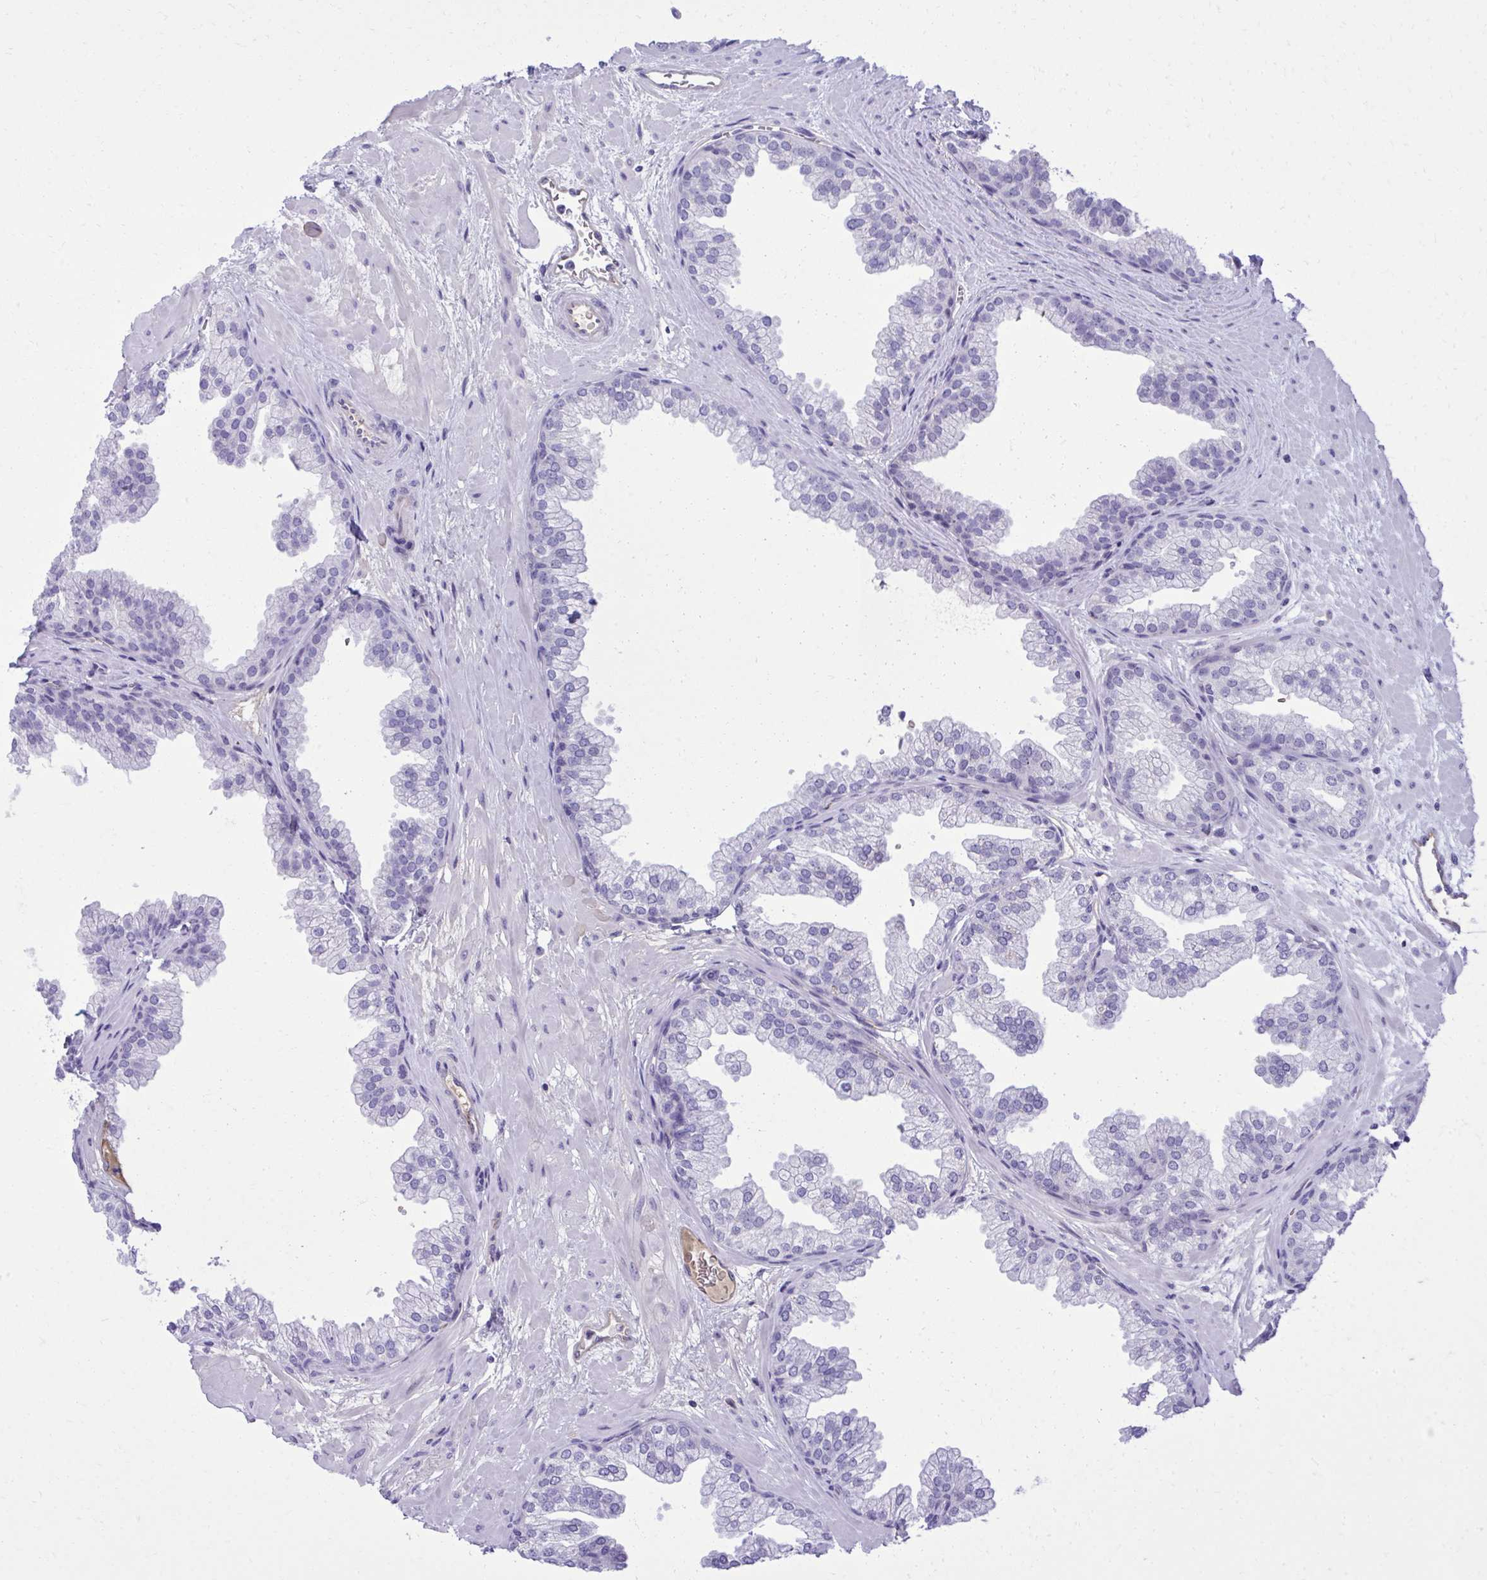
{"staining": {"intensity": "negative", "quantity": "none", "location": "none"}, "tissue": "prostate", "cell_type": "Glandular cells", "image_type": "normal", "snomed": [{"axis": "morphology", "description": "Normal tissue, NOS"}, {"axis": "topography", "description": "Prostate"}], "caption": "Immunohistochemistry (IHC) micrograph of benign human prostate stained for a protein (brown), which reveals no staining in glandular cells.", "gene": "PITPNM3", "patient": {"sex": "male", "age": 37}}